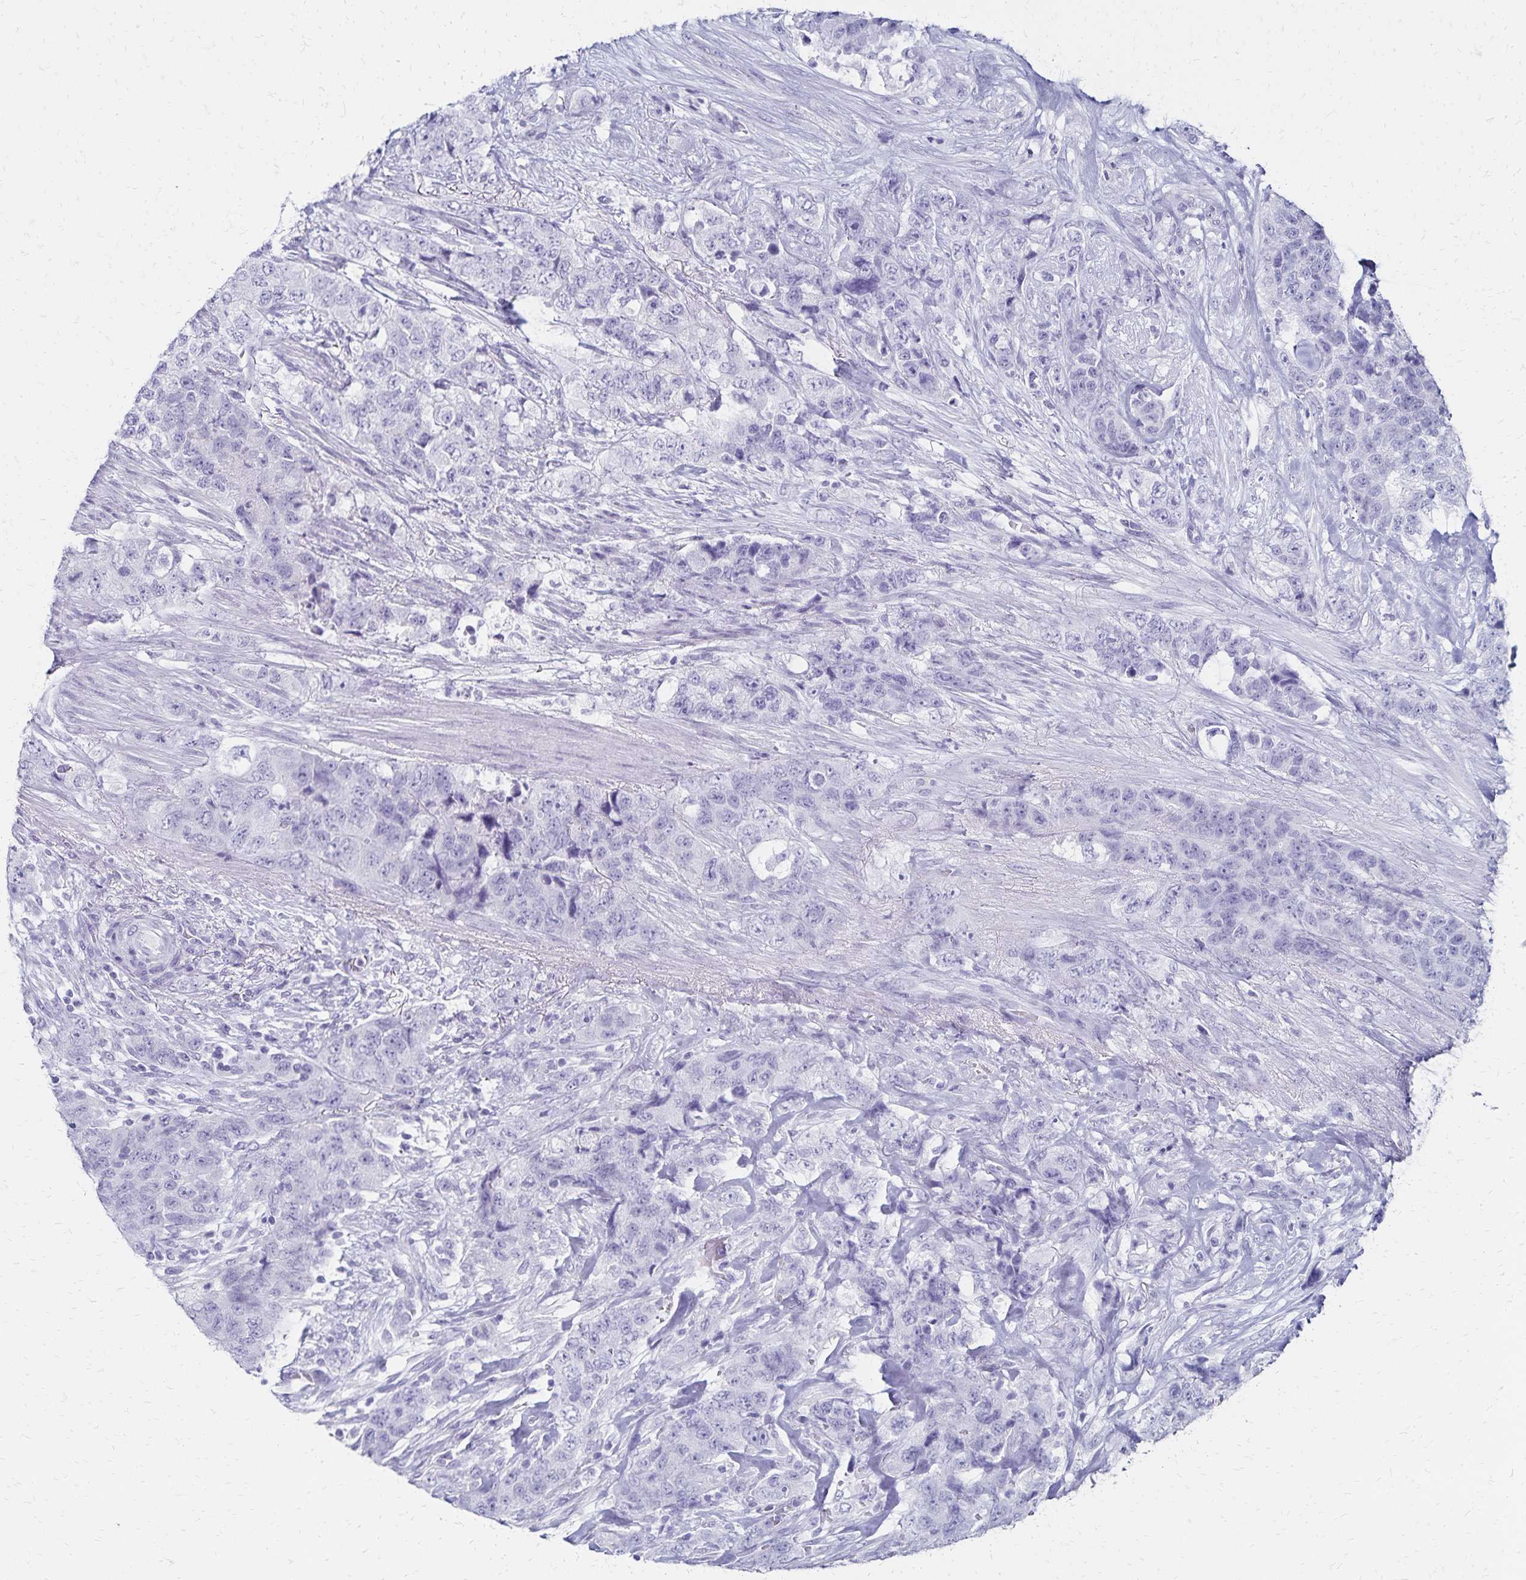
{"staining": {"intensity": "negative", "quantity": "none", "location": "none"}, "tissue": "urothelial cancer", "cell_type": "Tumor cells", "image_type": "cancer", "snomed": [{"axis": "morphology", "description": "Urothelial carcinoma, High grade"}, {"axis": "topography", "description": "Urinary bladder"}], "caption": "IHC of urothelial carcinoma (high-grade) shows no expression in tumor cells.", "gene": "GIP", "patient": {"sex": "female", "age": 78}}